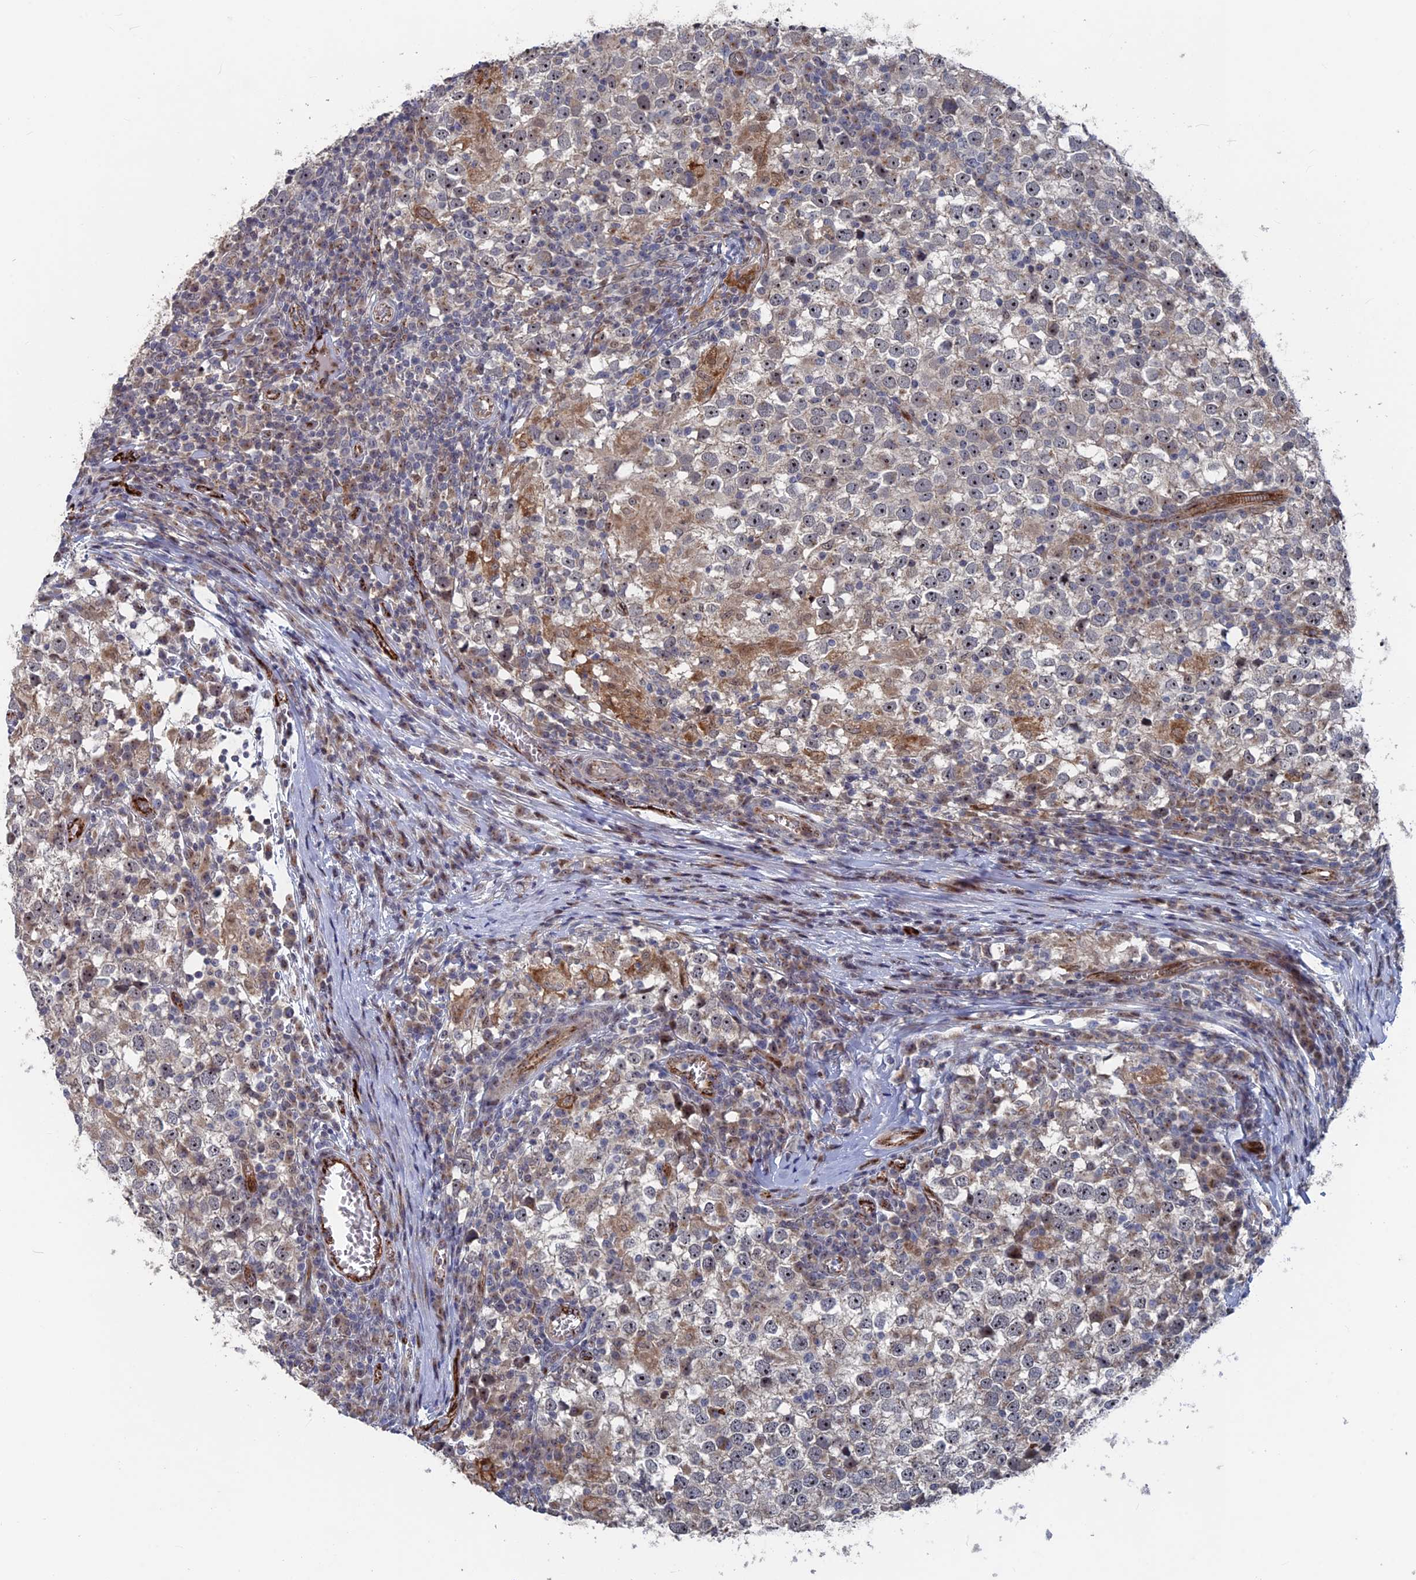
{"staining": {"intensity": "strong", "quantity": "<25%", "location": "cytoplasmic/membranous,nuclear"}, "tissue": "testis cancer", "cell_type": "Tumor cells", "image_type": "cancer", "snomed": [{"axis": "morphology", "description": "Seminoma, NOS"}, {"axis": "topography", "description": "Testis"}], "caption": "Approximately <25% of tumor cells in testis cancer demonstrate strong cytoplasmic/membranous and nuclear protein expression as visualized by brown immunohistochemical staining.", "gene": "SH3D21", "patient": {"sex": "male", "age": 65}}